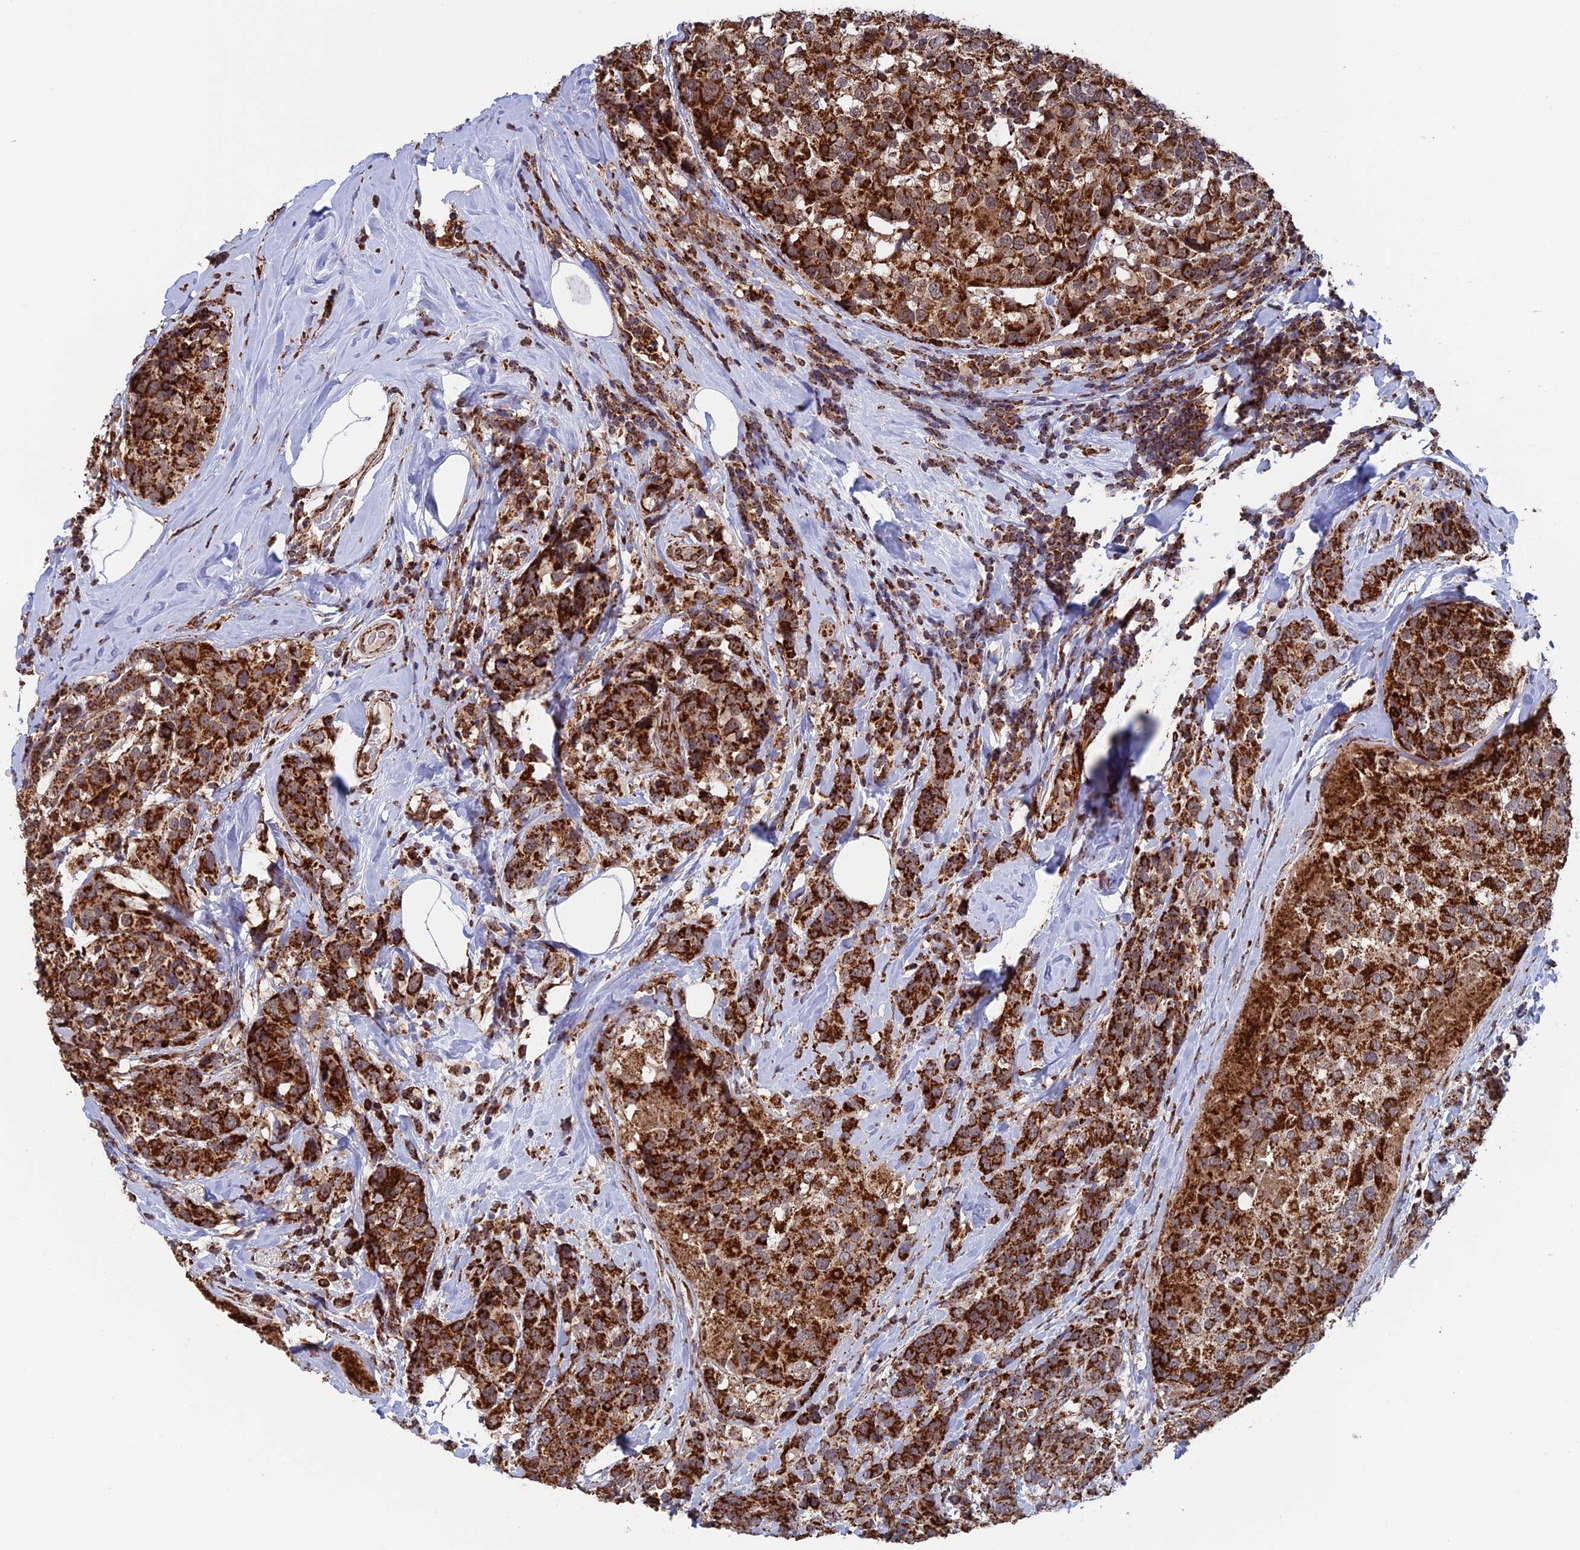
{"staining": {"intensity": "strong", "quantity": ">75%", "location": "cytoplasmic/membranous"}, "tissue": "breast cancer", "cell_type": "Tumor cells", "image_type": "cancer", "snomed": [{"axis": "morphology", "description": "Lobular carcinoma"}, {"axis": "topography", "description": "Breast"}], "caption": "Immunohistochemical staining of human breast lobular carcinoma reveals strong cytoplasmic/membranous protein expression in approximately >75% of tumor cells.", "gene": "DTYMK", "patient": {"sex": "female", "age": 59}}